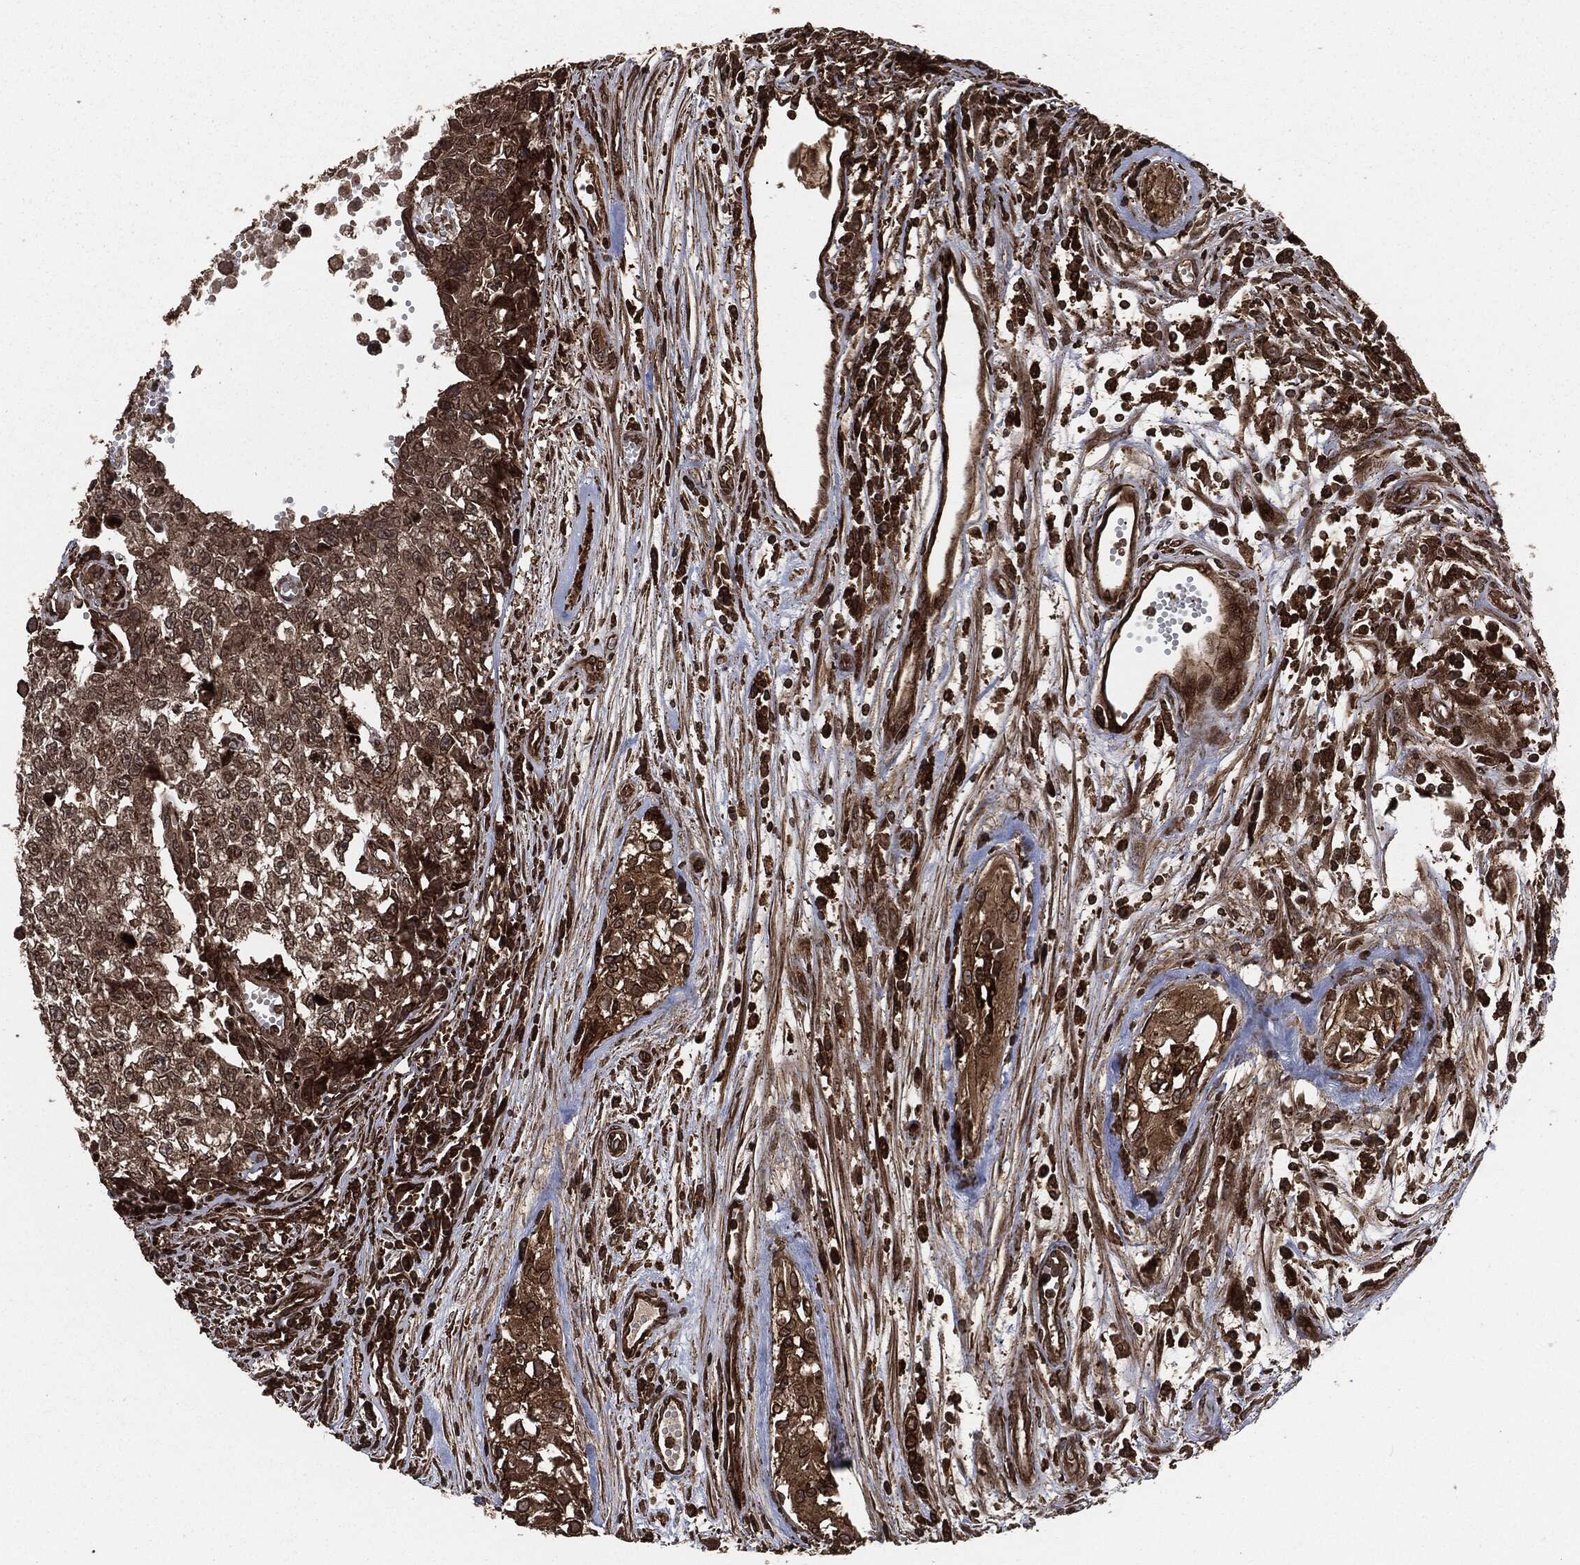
{"staining": {"intensity": "moderate", "quantity": ">75%", "location": "cytoplasmic/membranous"}, "tissue": "testis cancer", "cell_type": "Tumor cells", "image_type": "cancer", "snomed": [{"axis": "morphology", "description": "Seminoma, NOS"}, {"axis": "morphology", "description": "Carcinoma, Embryonal, NOS"}, {"axis": "topography", "description": "Testis"}], "caption": "The micrograph demonstrates staining of testis cancer (seminoma), revealing moderate cytoplasmic/membranous protein staining (brown color) within tumor cells.", "gene": "IFIT1", "patient": {"sex": "male", "age": 22}}